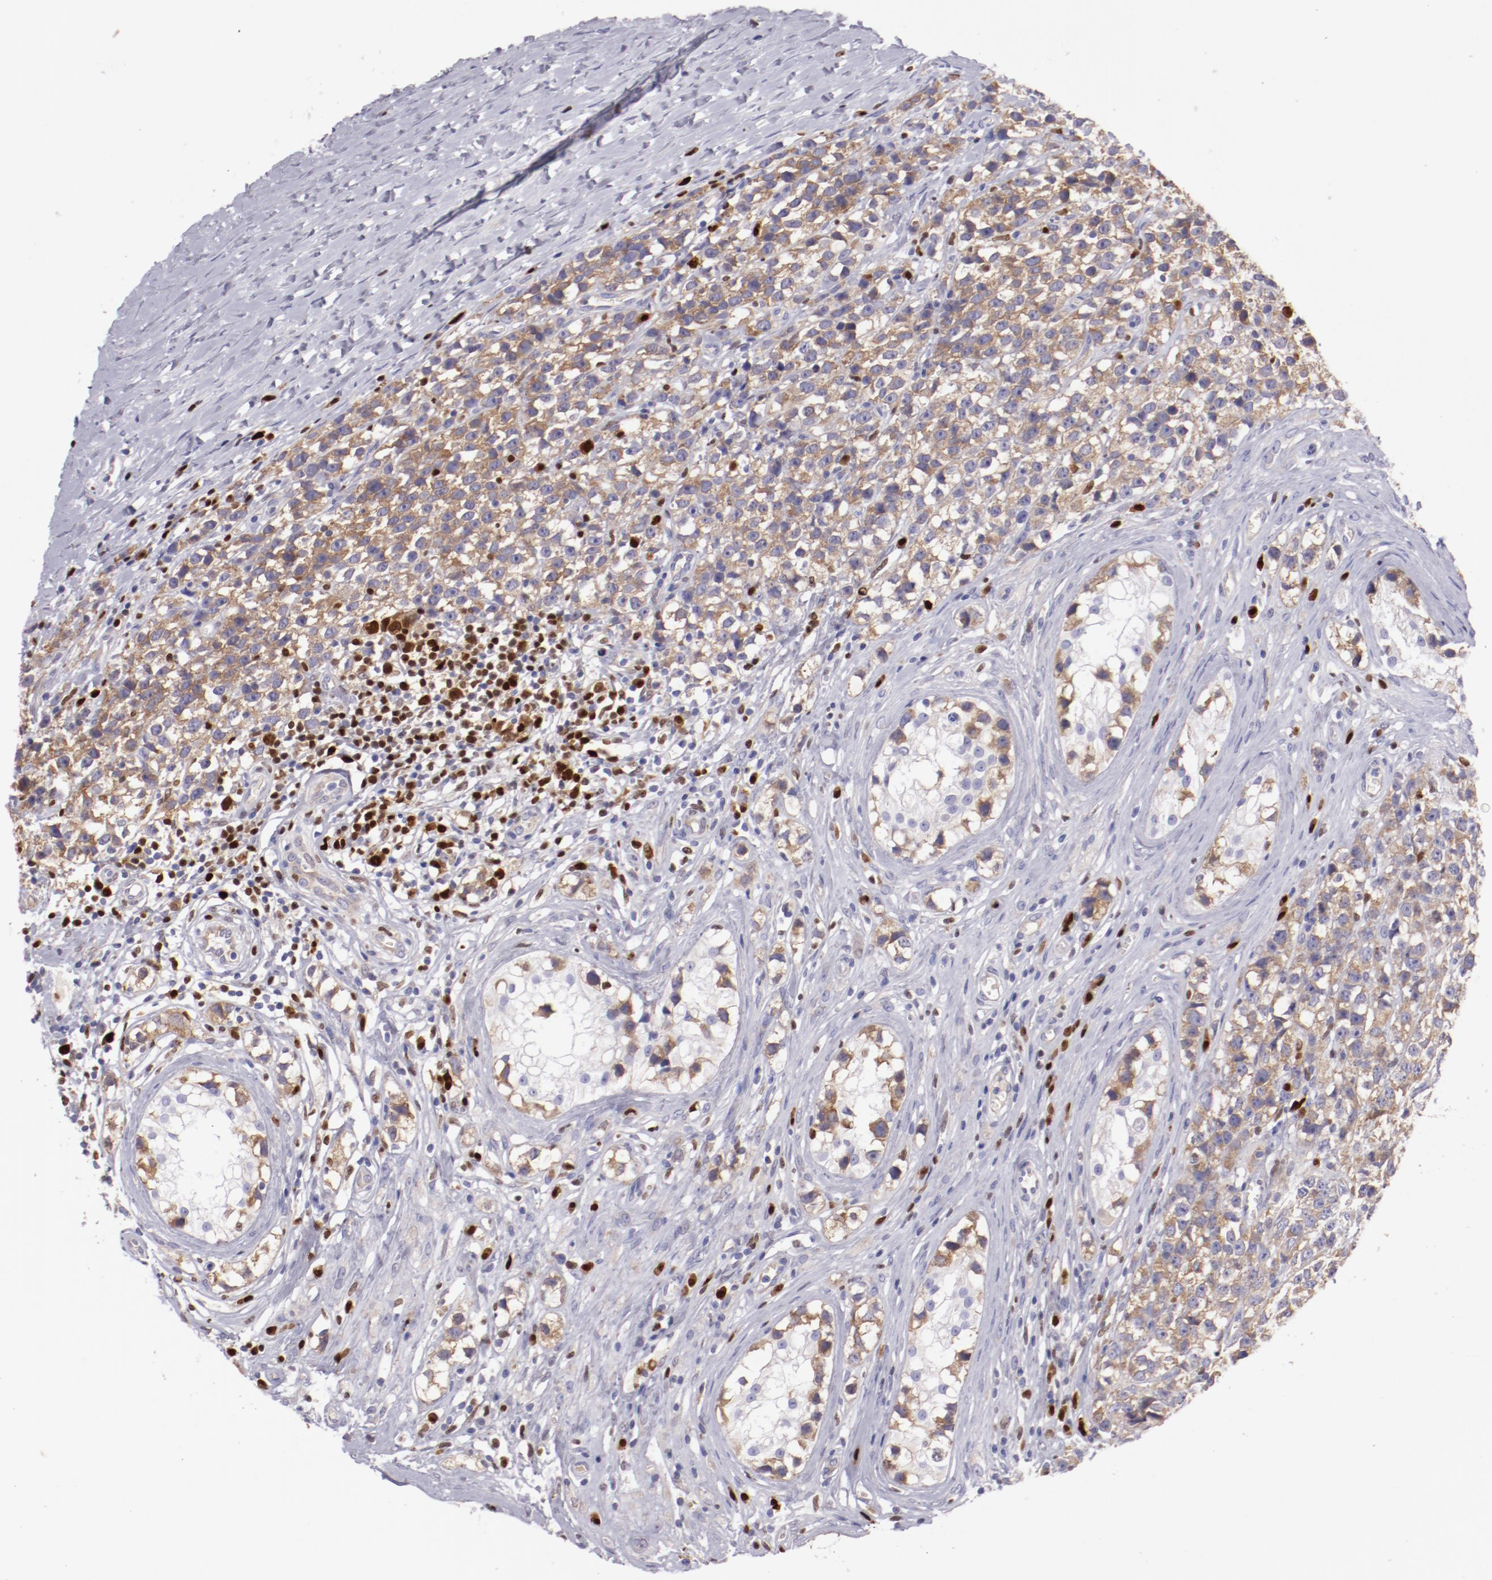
{"staining": {"intensity": "weak", "quantity": ">75%", "location": "cytoplasmic/membranous"}, "tissue": "testis cancer", "cell_type": "Tumor cells", "image_type": "cancer", "snomed": [{"axis": "morphology", "description": "Seminoma, NOS"}, {"axis": "topography", "description": "Testis"}], "caption": "A low amount of weak cytoplasmic/membranous positivity is identified in about >75% of tumor cells in testis cancer tissue. The protein of interest is shown in brown color, while the nuclei are stained blue.", "gene": "IRF8", "patient": {"sex": "male", "age": 25}}